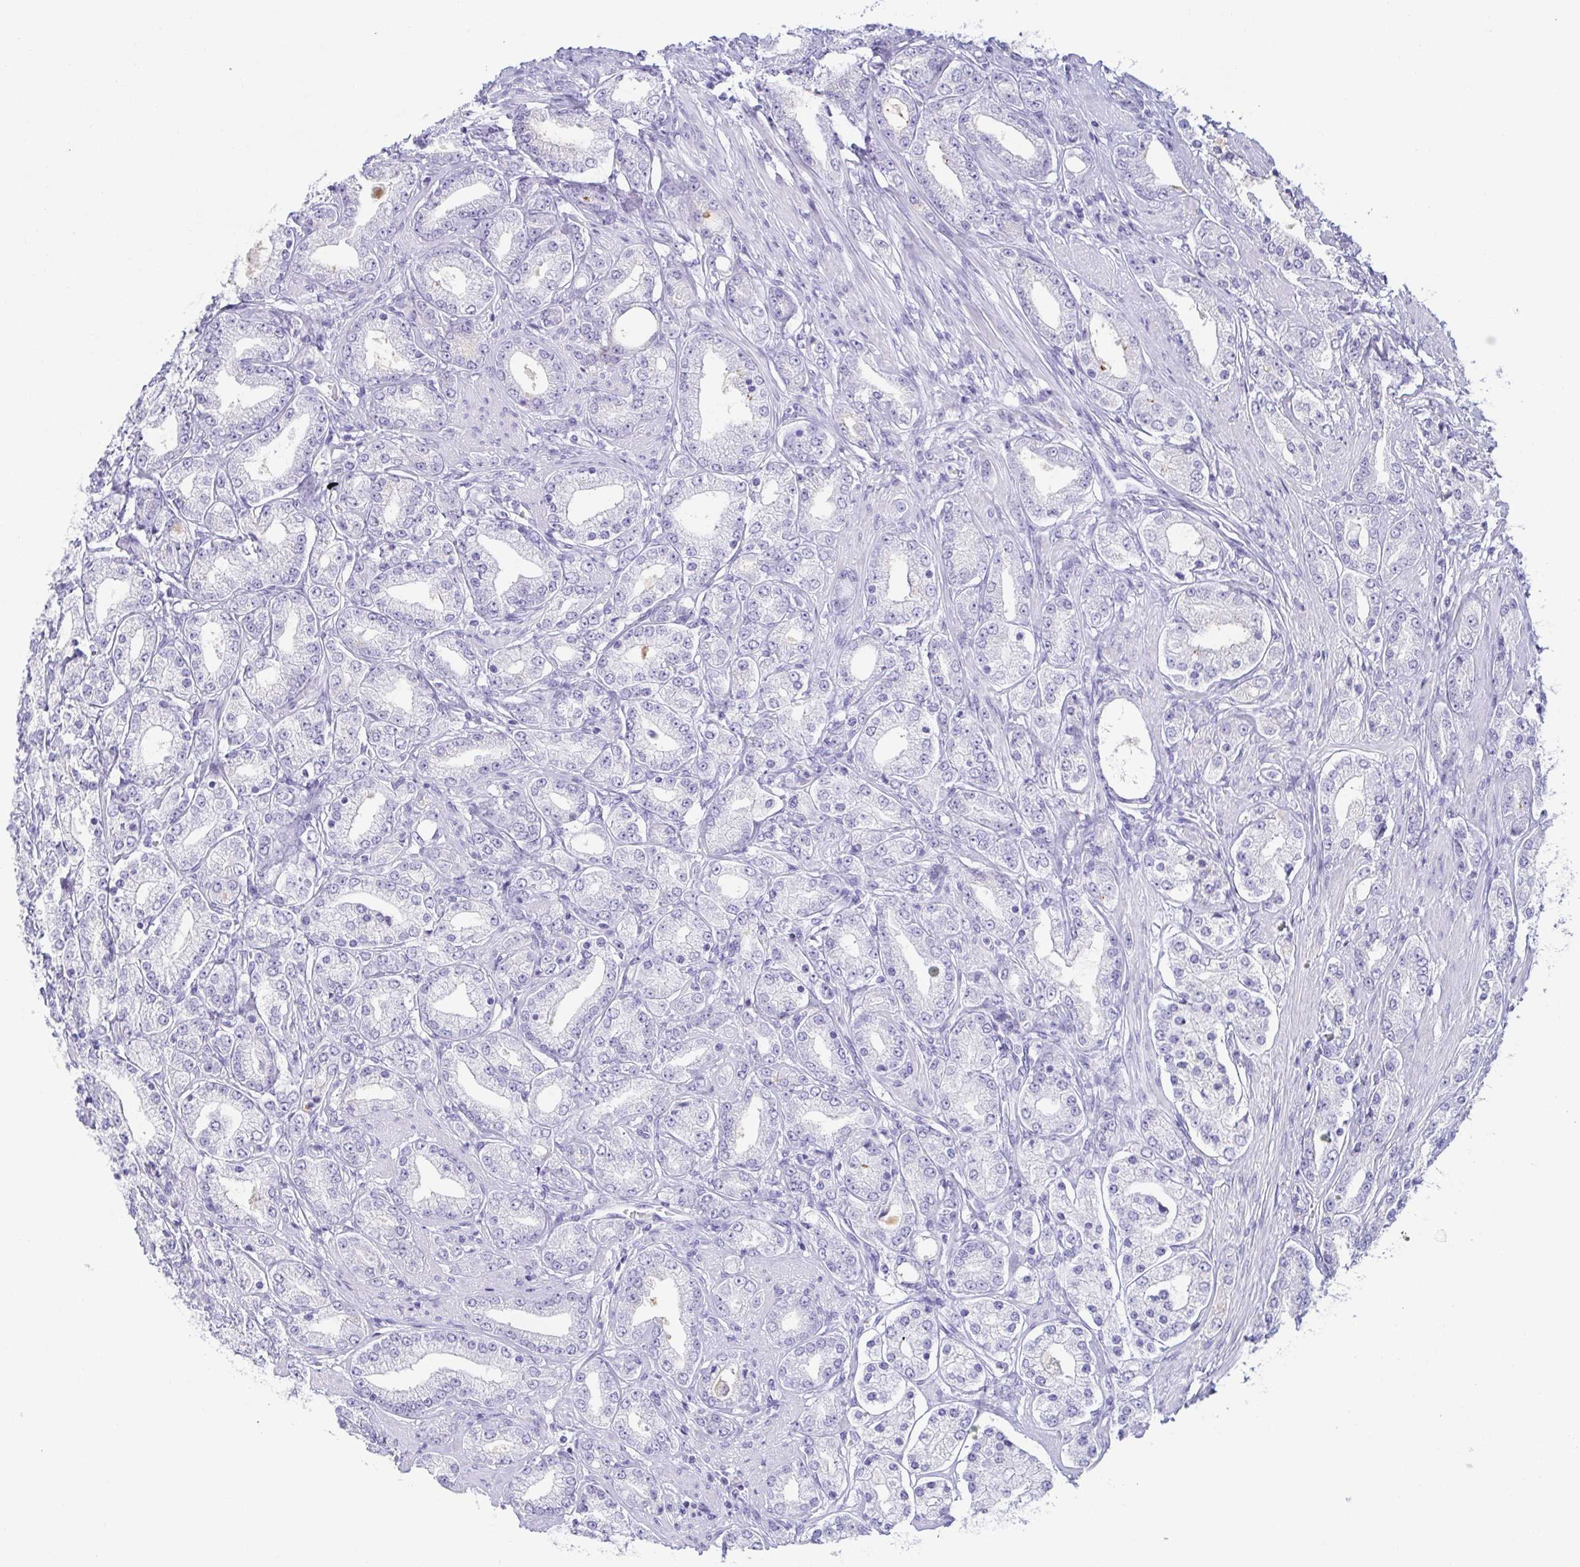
{"staining": {"intensity": "negative", "quantity": "none", "location": "none"}, "tissue": "prostate cancer", "cell_type": "Tumor cells", "image_type": "cancer", "snomed": [{"axis": "morphology", "description": "Adenocarcinoma, High grade"}, {"axis": "topography", "description": "Prostate"}], "caption": "Immunohistochemical staining of high-grade adenocarcinoma (prostate) shows no significant positivity in tumor cells. Nuclei are stained in blue.", "gene": "ZG16B", "patient": {"sex": "male", "age": 67}}